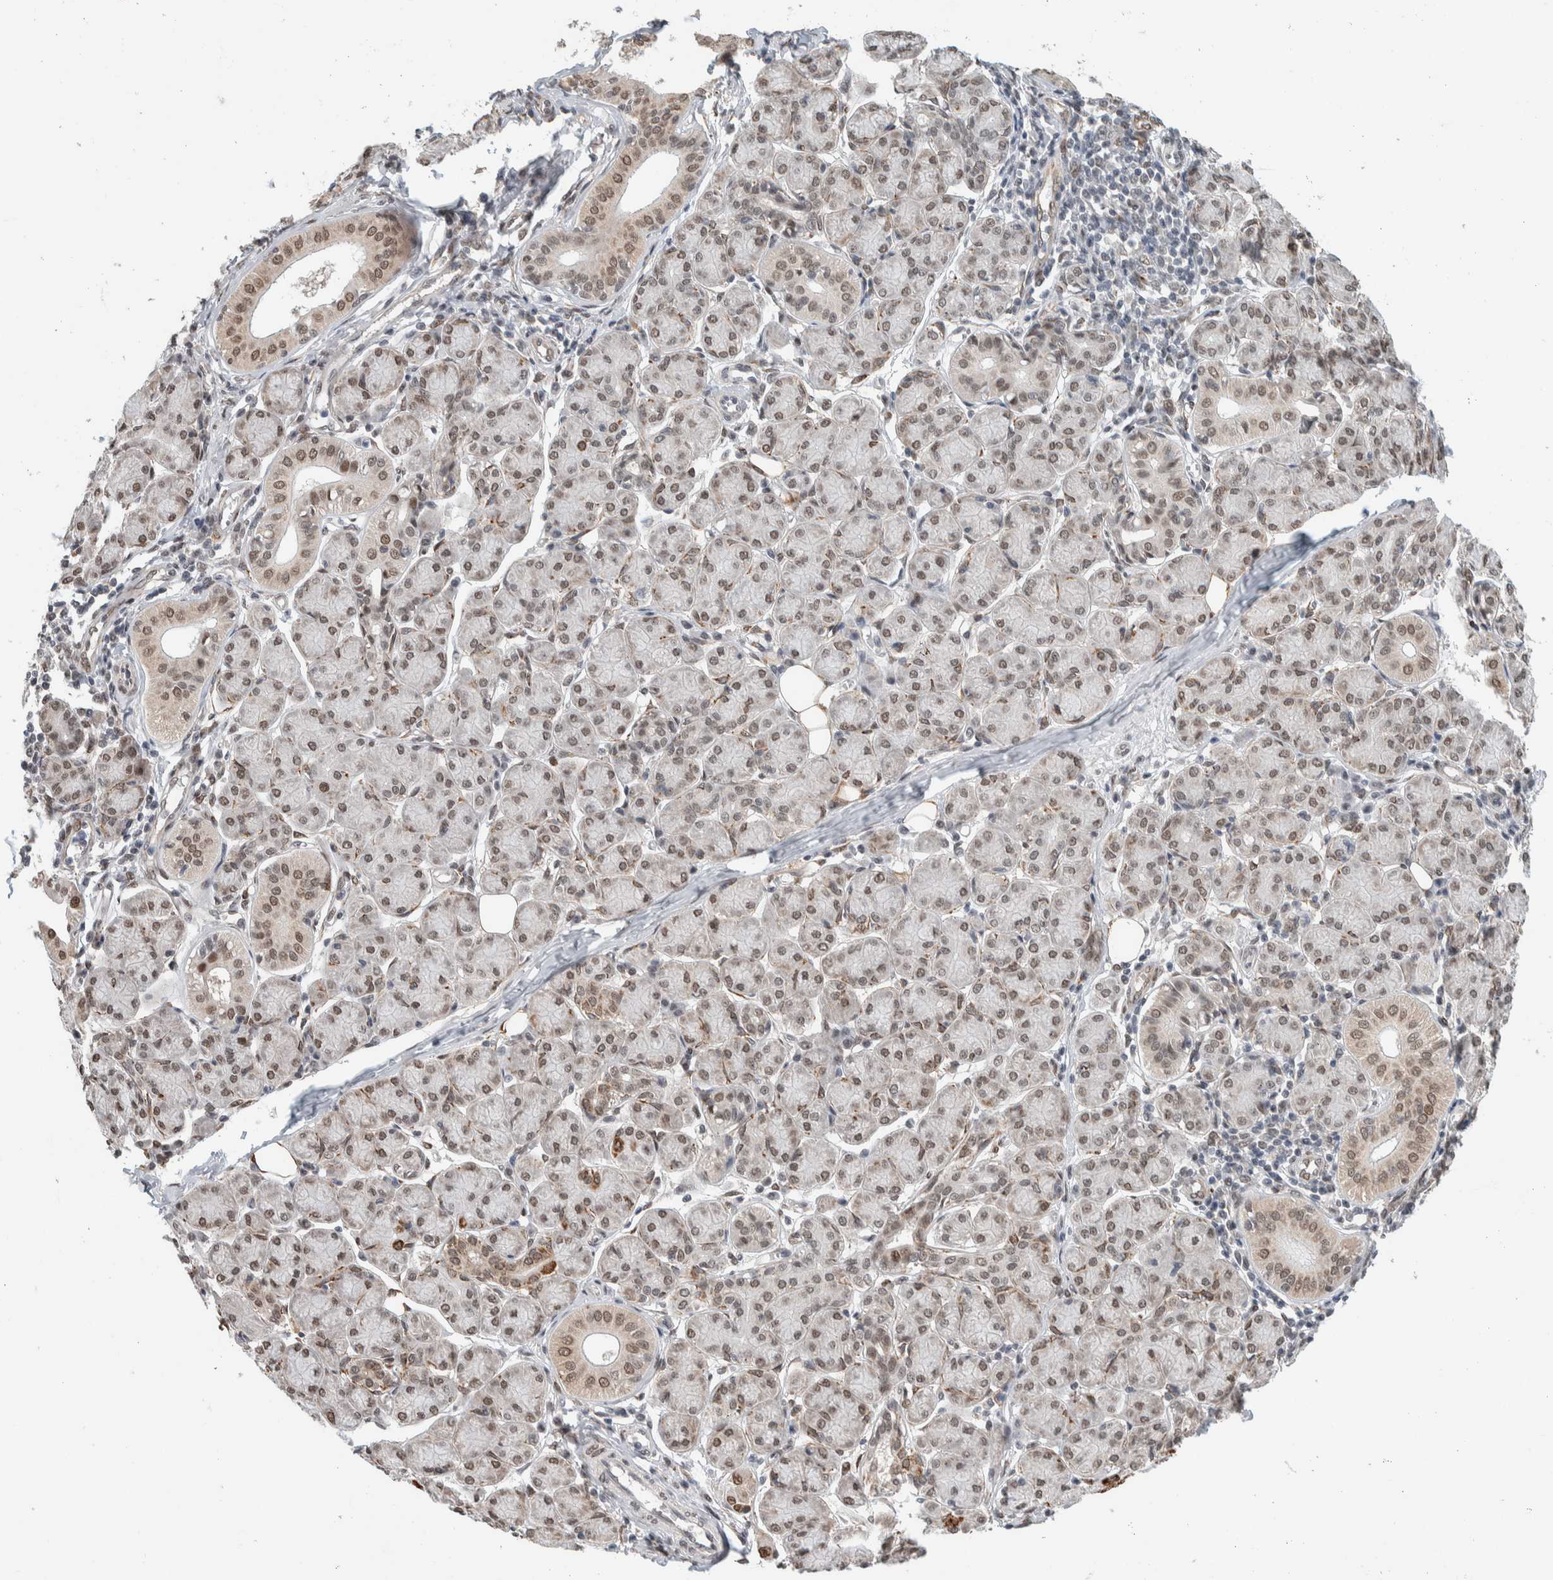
{"staining": {"intensity": "weak", "quantity": "25%-75%", "location": "nuclear"}, "tissue": "salivary gland", "cell_type": "Glandular cells", "image_type": "normal", "snomed": [{"axis": "morphology", "description": "Normal tissue, NOS"}, {"axis": "morphology", "description": "Inflammation, NOS"}, {"axis": "topography", "description": "Lymph node"}, {"axis": "topography", "description": "Salivary gland"}], "caption": "A low amount of weak nuclear staining is seen in about 25%-75% of glandular cells in normal salivary gland. (brown staining indicates protein expression, while blue staining denotes nuclei).", "gene": "TNRC18", "patient": {"sex": "male", "age": 3}}